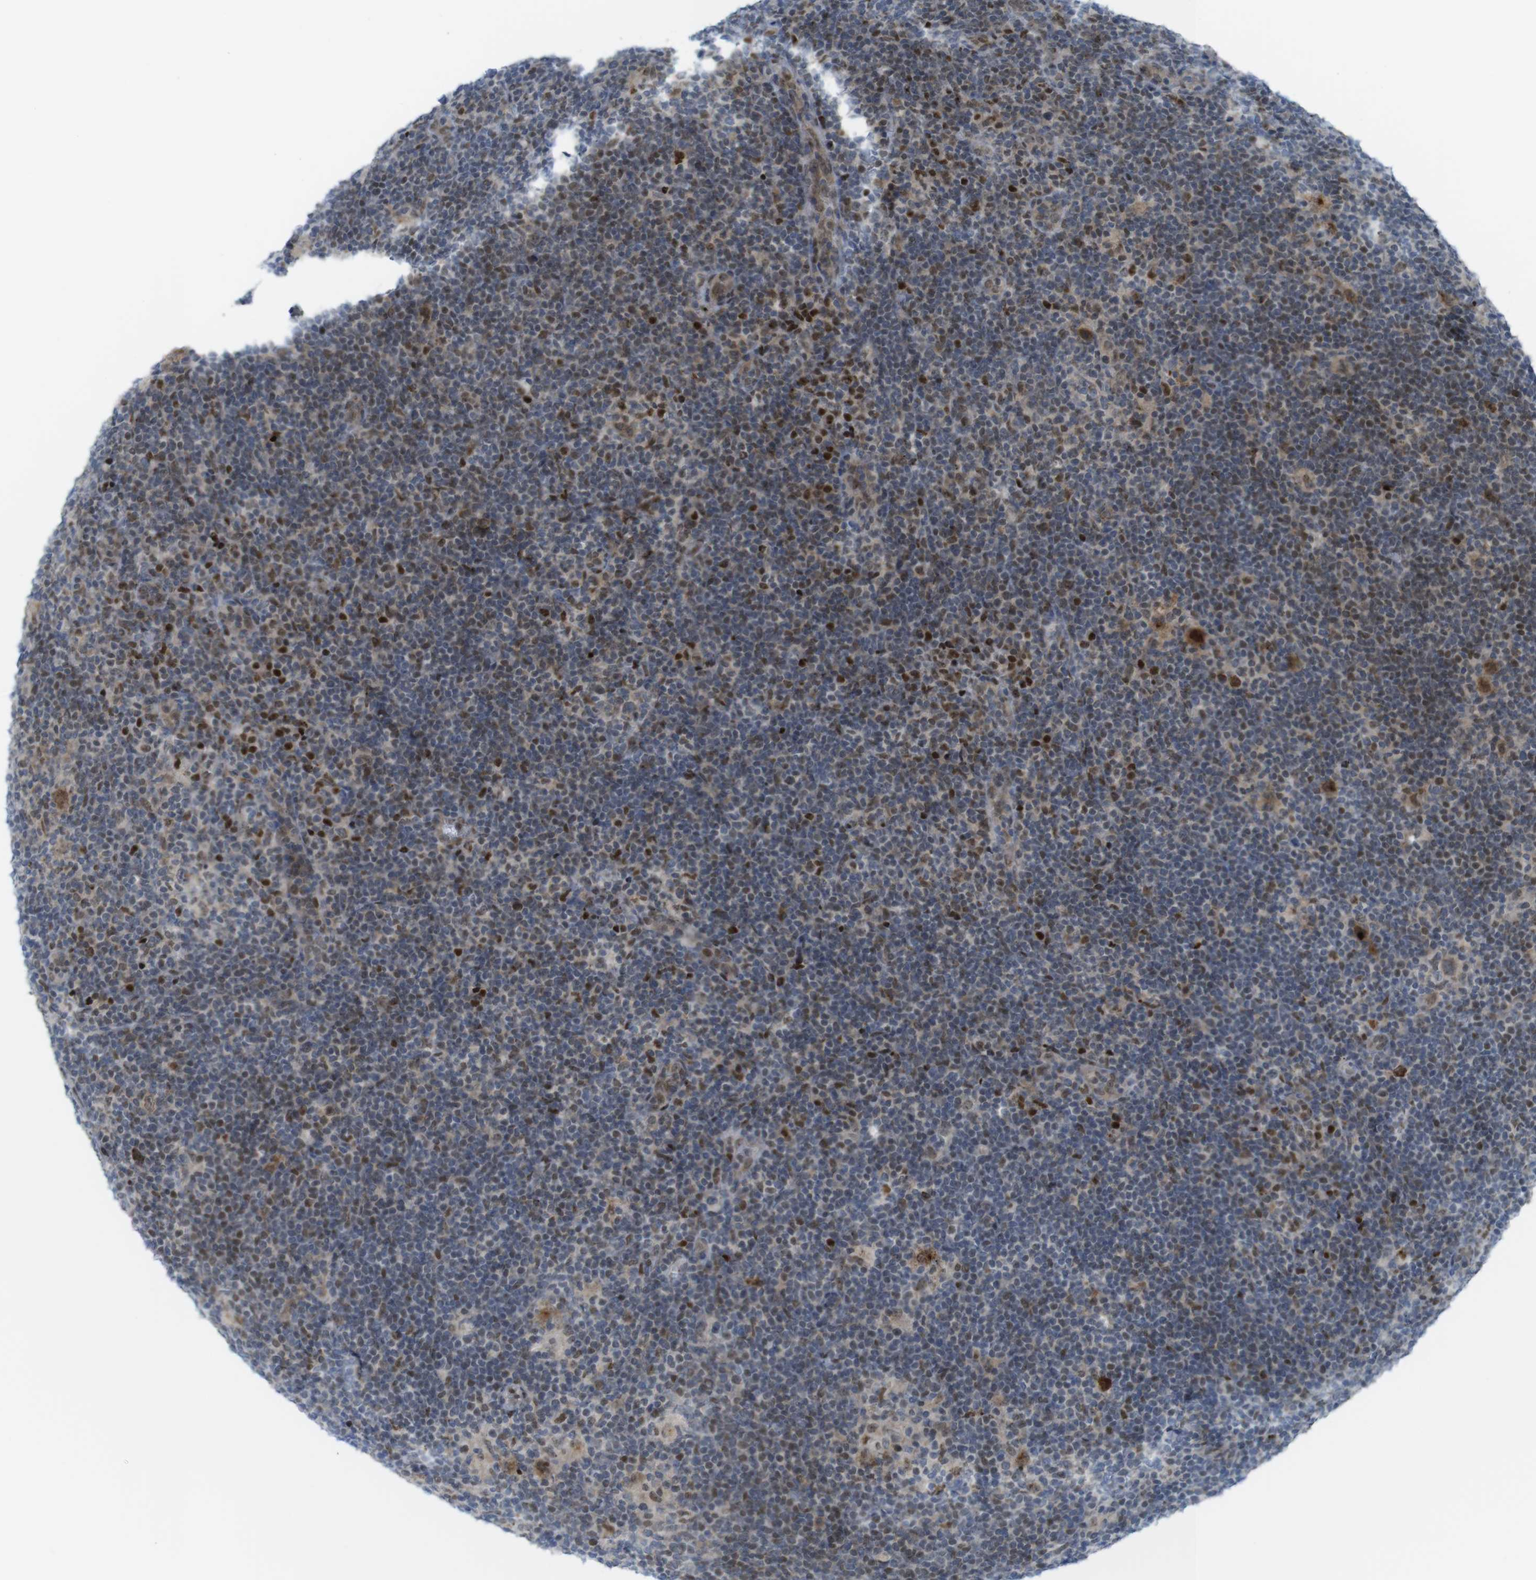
{"staining": {"intensity": "moderate", "quantity": ">75%", "location": "cytoplasmic/membranous,nuclear"}, "tissue": "lymphoma", "cell_type": "Tumor cells", "image_type": "cancer", "snomed": [{"axis": "morphology", "description": "Hodgkin's disease, NOS"}, {"axis": "topography", "description": "Lymph node"}], "caption": "A brown stain labels moderate cytoplasmic/membranous and nuclear staining of a protein in human Hodgkin's disease tumor cells.", "gene": "UBB", "patient": {"sex": "female", "age": 57}}